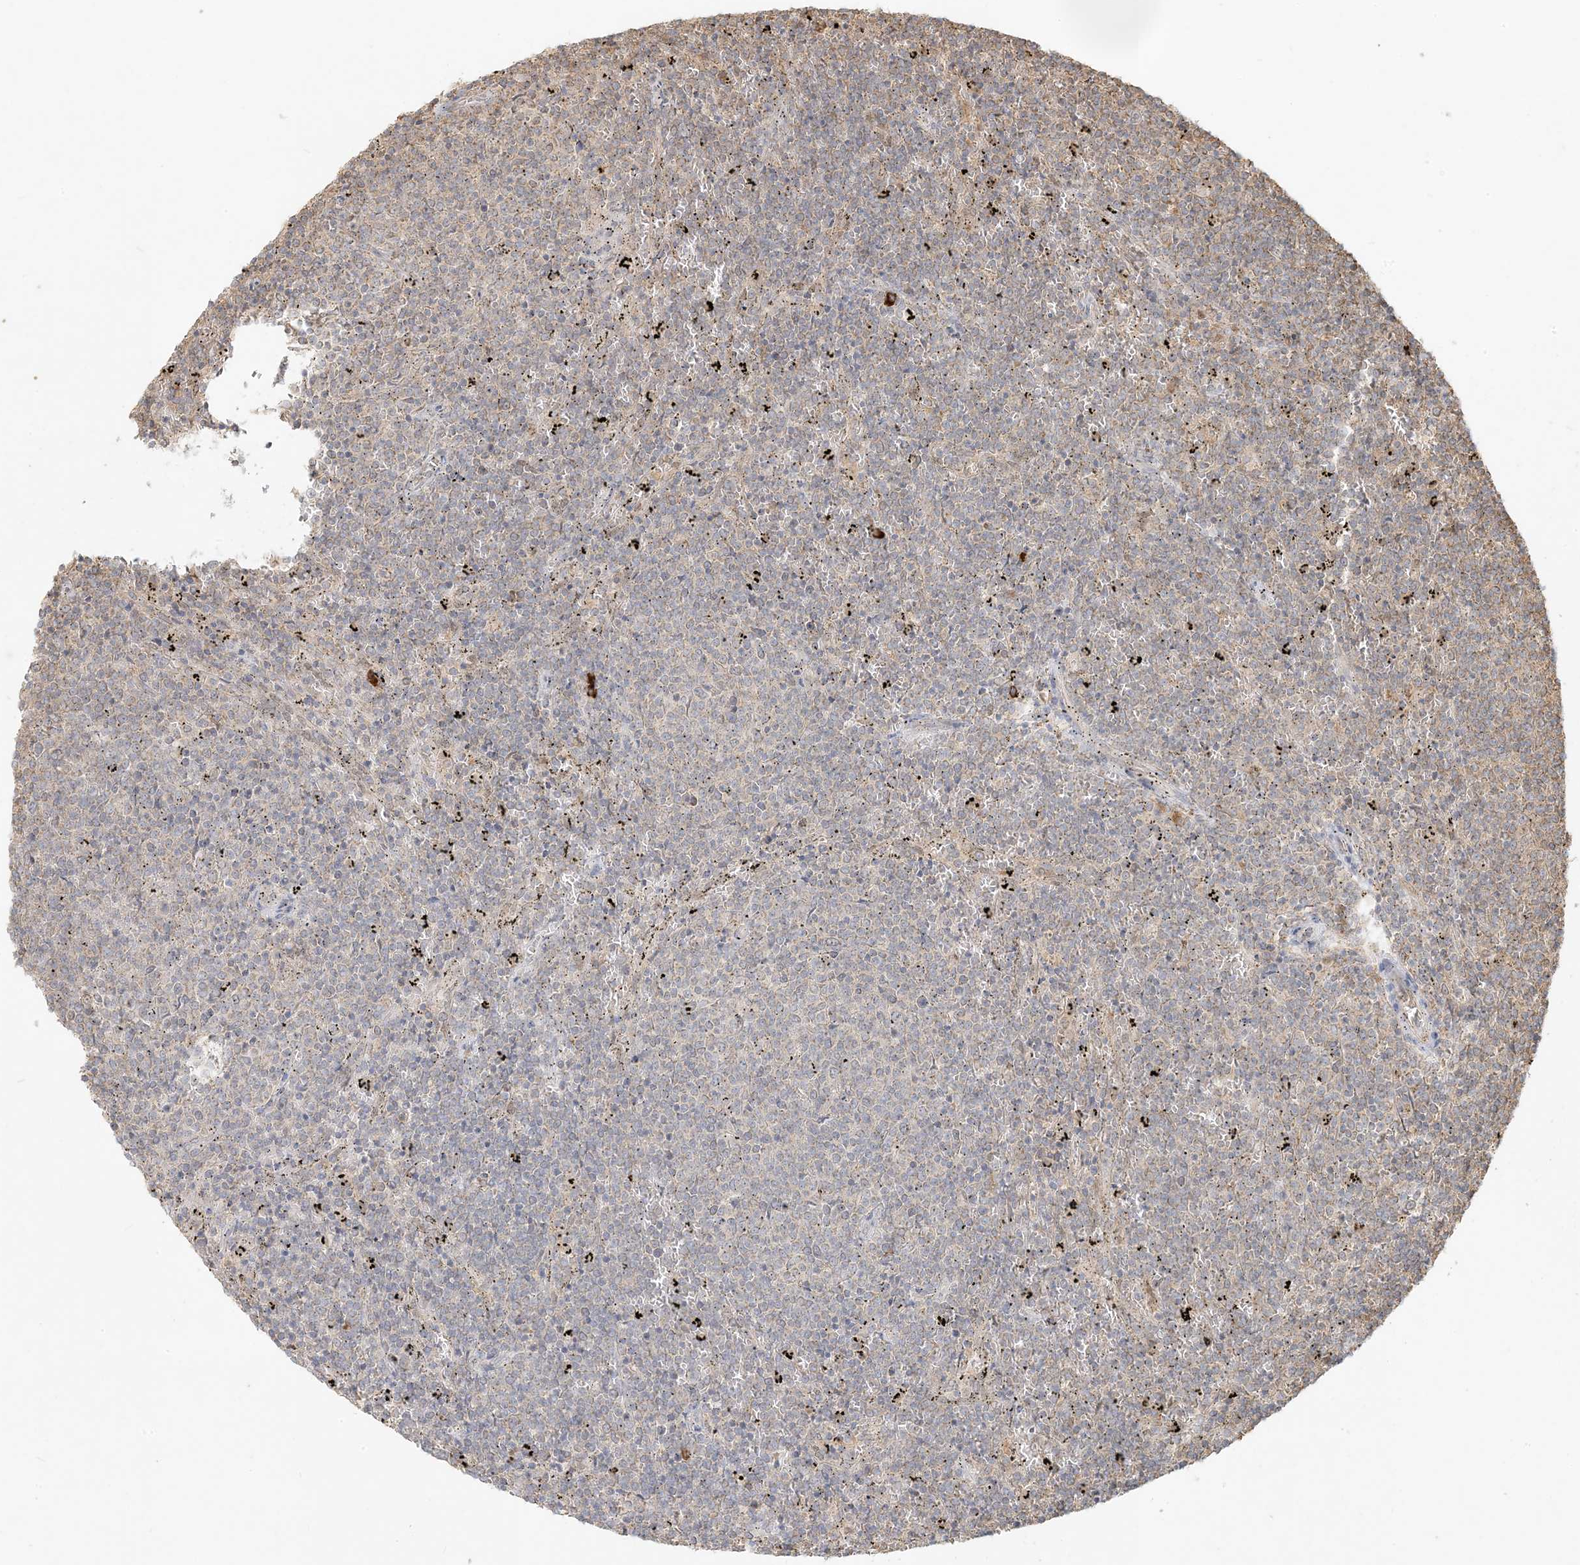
{"staining": {"intensity": "weak", "quantity": "<25%", "location": "cytoplasmic/membranous"}, "tissue": "lymphoma", "cell_type": "Tumor cells", "image_type": "cancer", "snomed": [{"axis": "morphology", "description": "Malignant lymphoma, non-Hodgkin's type, Low grade"}, {"axis": "topography", "description": "Spleen"}], "caption": "This photomicrograph is of low-grade malignant lymphoma, non-Hodgkin's type stained with IHC to label a protein in brown with the nuclei are counter-stained blue. There is no staining in tumor cells.", "gene": "MCOLN1", "patient": {"sex": "female", "age": 50}}